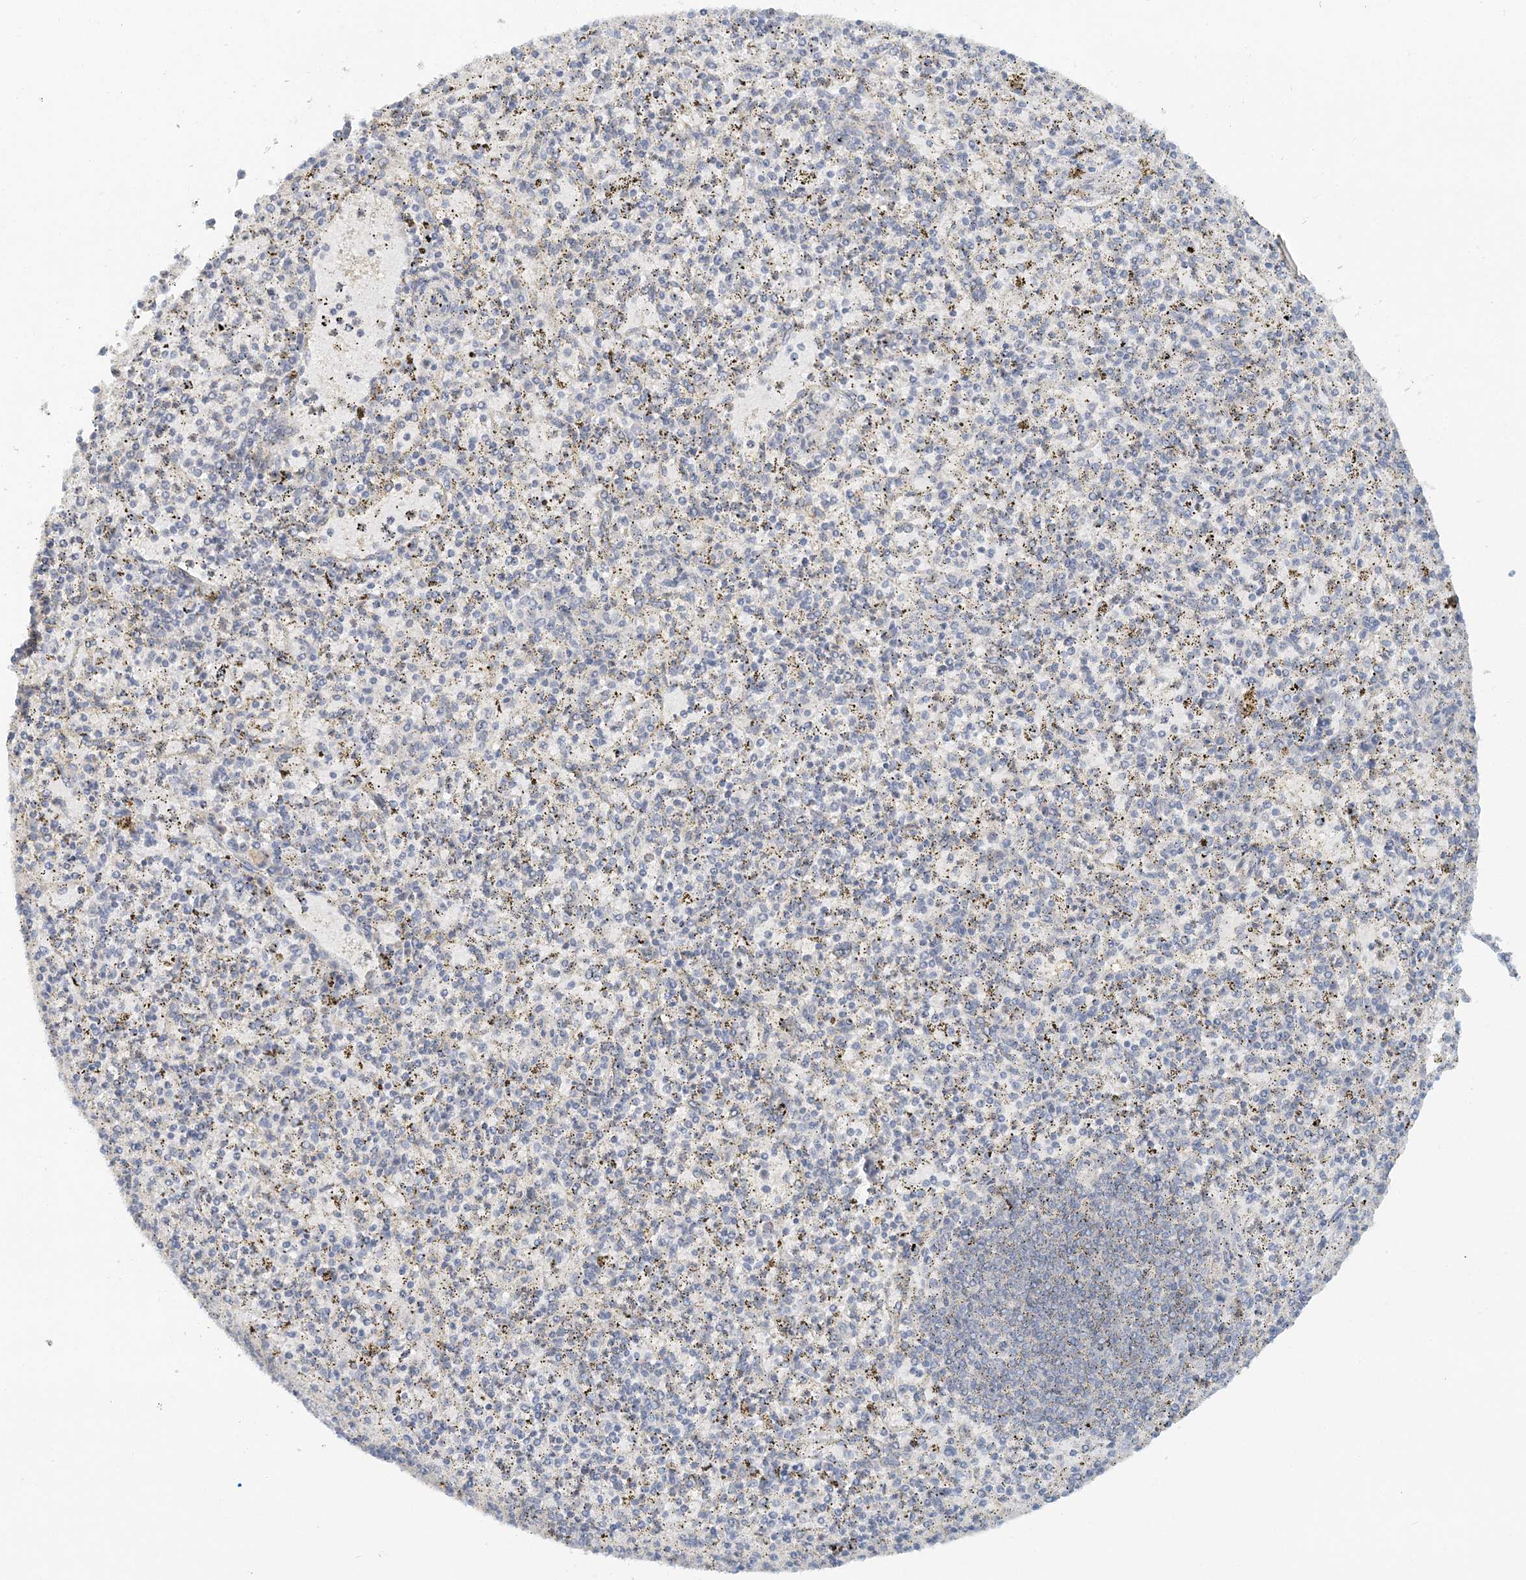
{"staining": {"intensity": "negative", "quantity": "none", "location": "none"}, "tissue": "spleen", "cell_type": "Cells in red pulp", "image_type": "normal", "snomed": [{"axis": "morphology", "description": "Normal tissue, NOS"}, {"axis": "topography", "description": "Spleen"}], "caption": "Image shows no significant protein positivity in cells in red pulp of normal spleen.", "gene": "NAA11", "patient": {"sex": "male", "age": 72}}